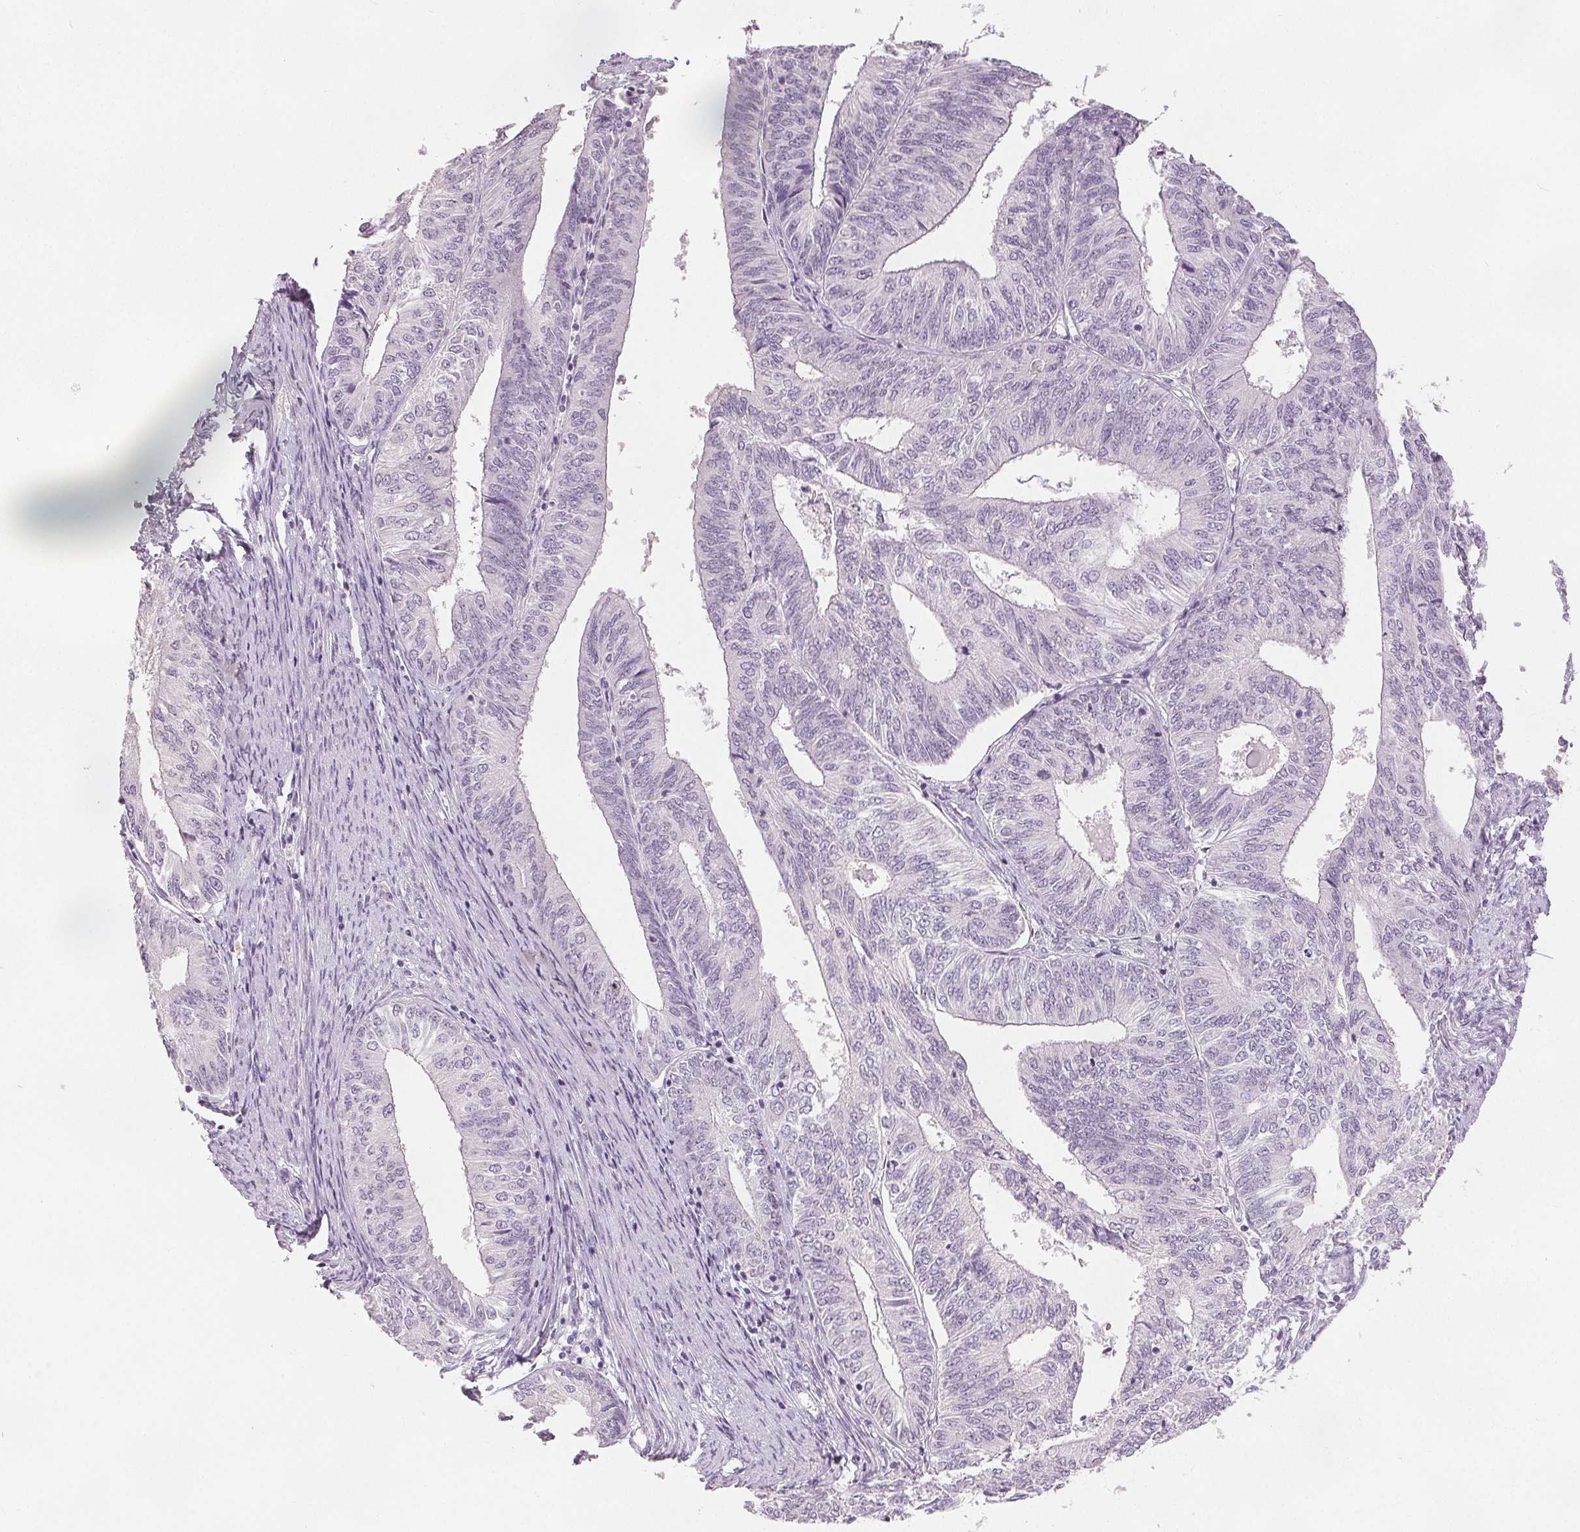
{"staining": {"intensity": "negative", "quantity": "none", "location": "none"}, "tissue": "endometrial cancer", "cell_type": "Tumor cells", "image_type": "cancer", "snomed": [{"axis": "morphology", "description": "Adenocarcinoma, NOS"}, {"axis": "topography", "description": "Endometrium"}], "caption": "Immunohistochemistry (IHC) micrograph of human endometrial adenocarcinoma stained for a protein (brown), which reveals no positivity in tumor cells. (DAB (3,3'-diaminobenzidine) IHC with hematoxylin counter stain).", "gene": "SLC27A5", "patient": {"sex": "female", "age": 58}}